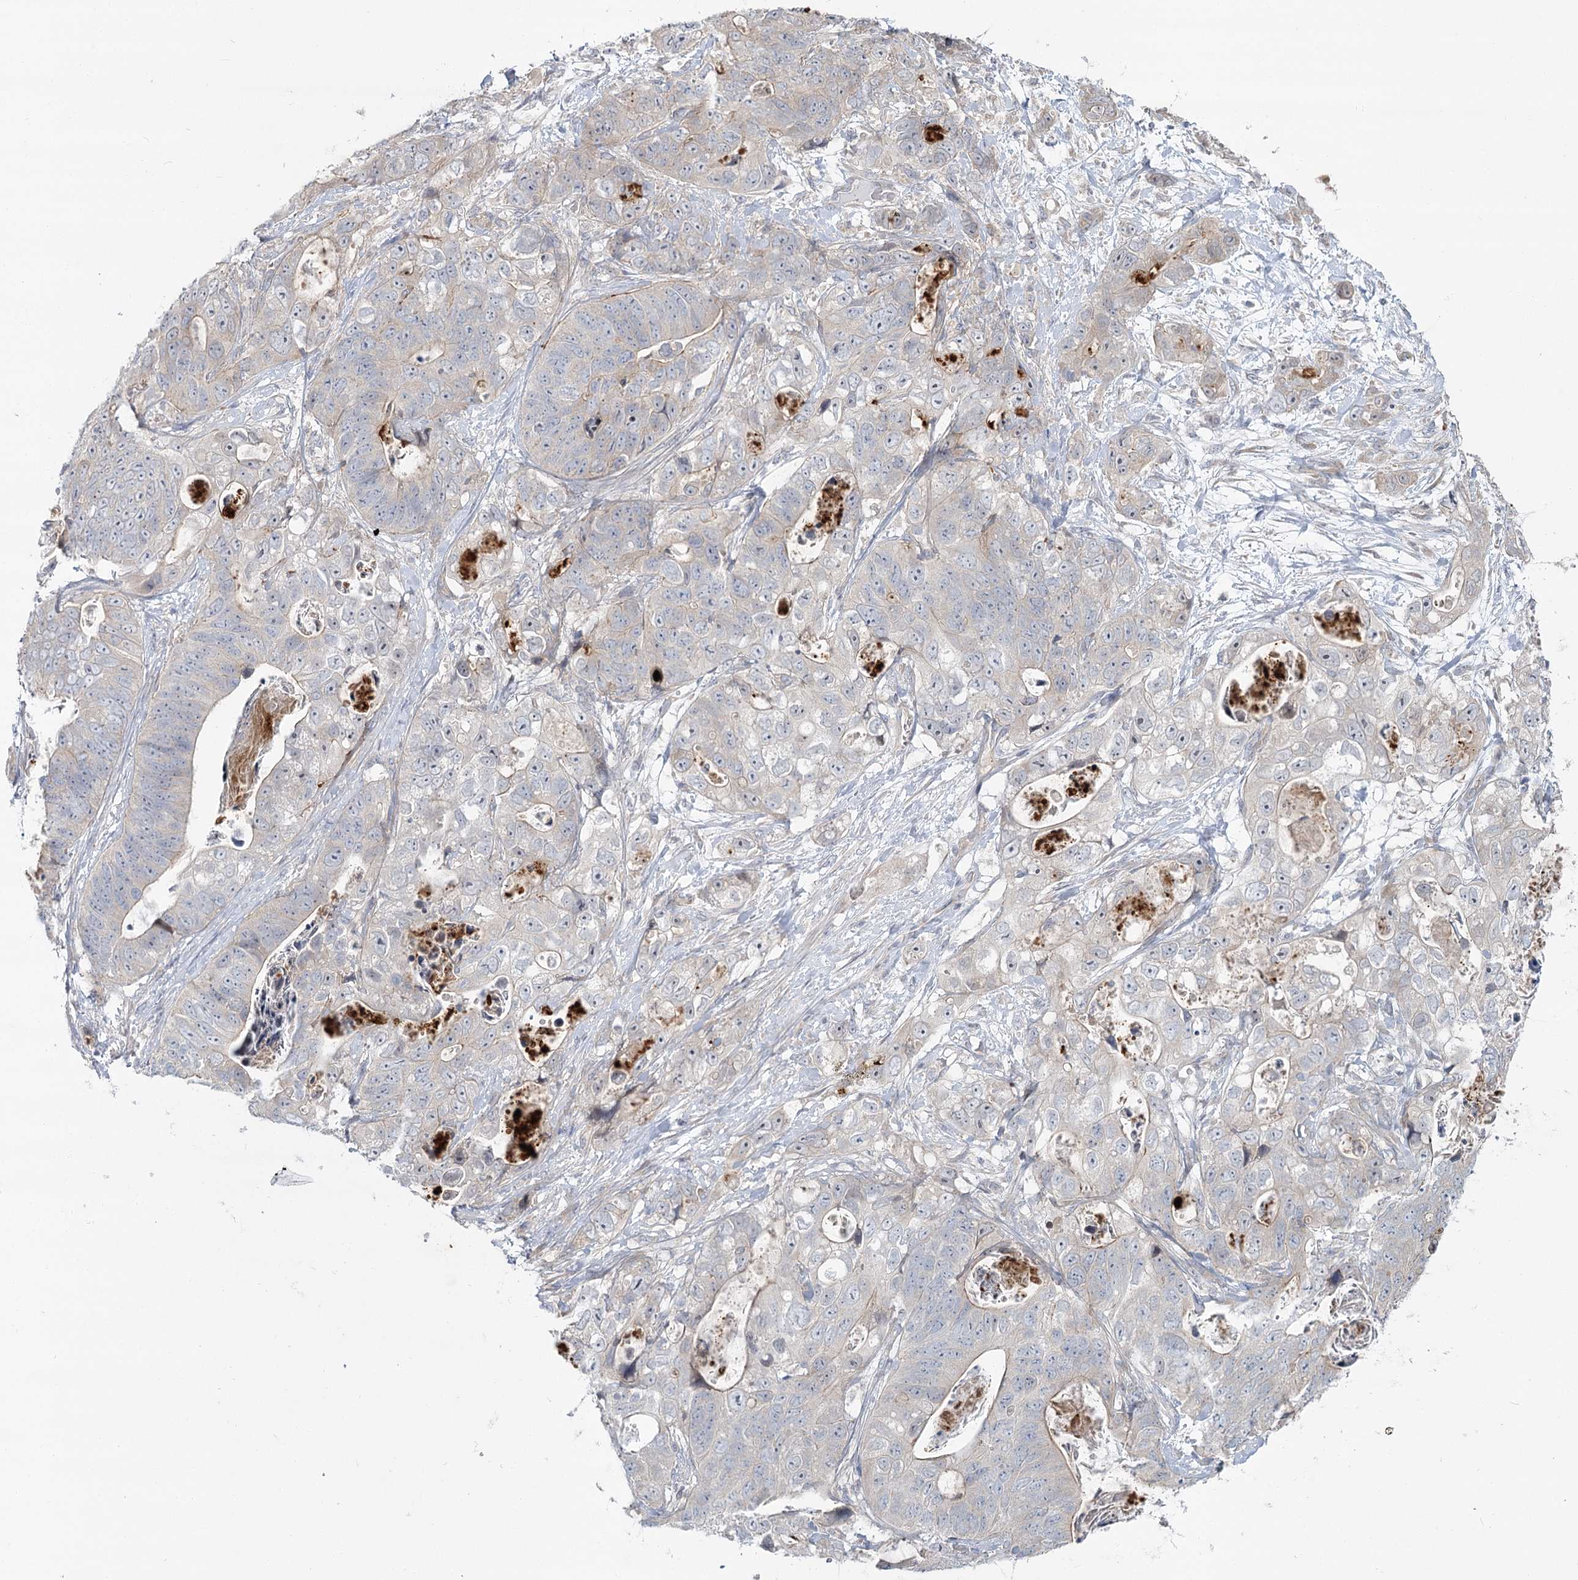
{"staining": {"intensity": "negative", "quantity": "none", "location": "none"}, "tissue": "stomach cancer", "cell_type": "Tumor cells", "image_type": "cancer", "snomed": [{"axis": "morphology", "description": "Adenocarcinoma, NOS"}, {"axis": "topography", "description": "Stomach"}], "caption": "Tumor cells show no significant protein expression in stomach adenocarcinoma.", "gene": "SPINK13", "patient": {"sex": "female", "age": 89}}